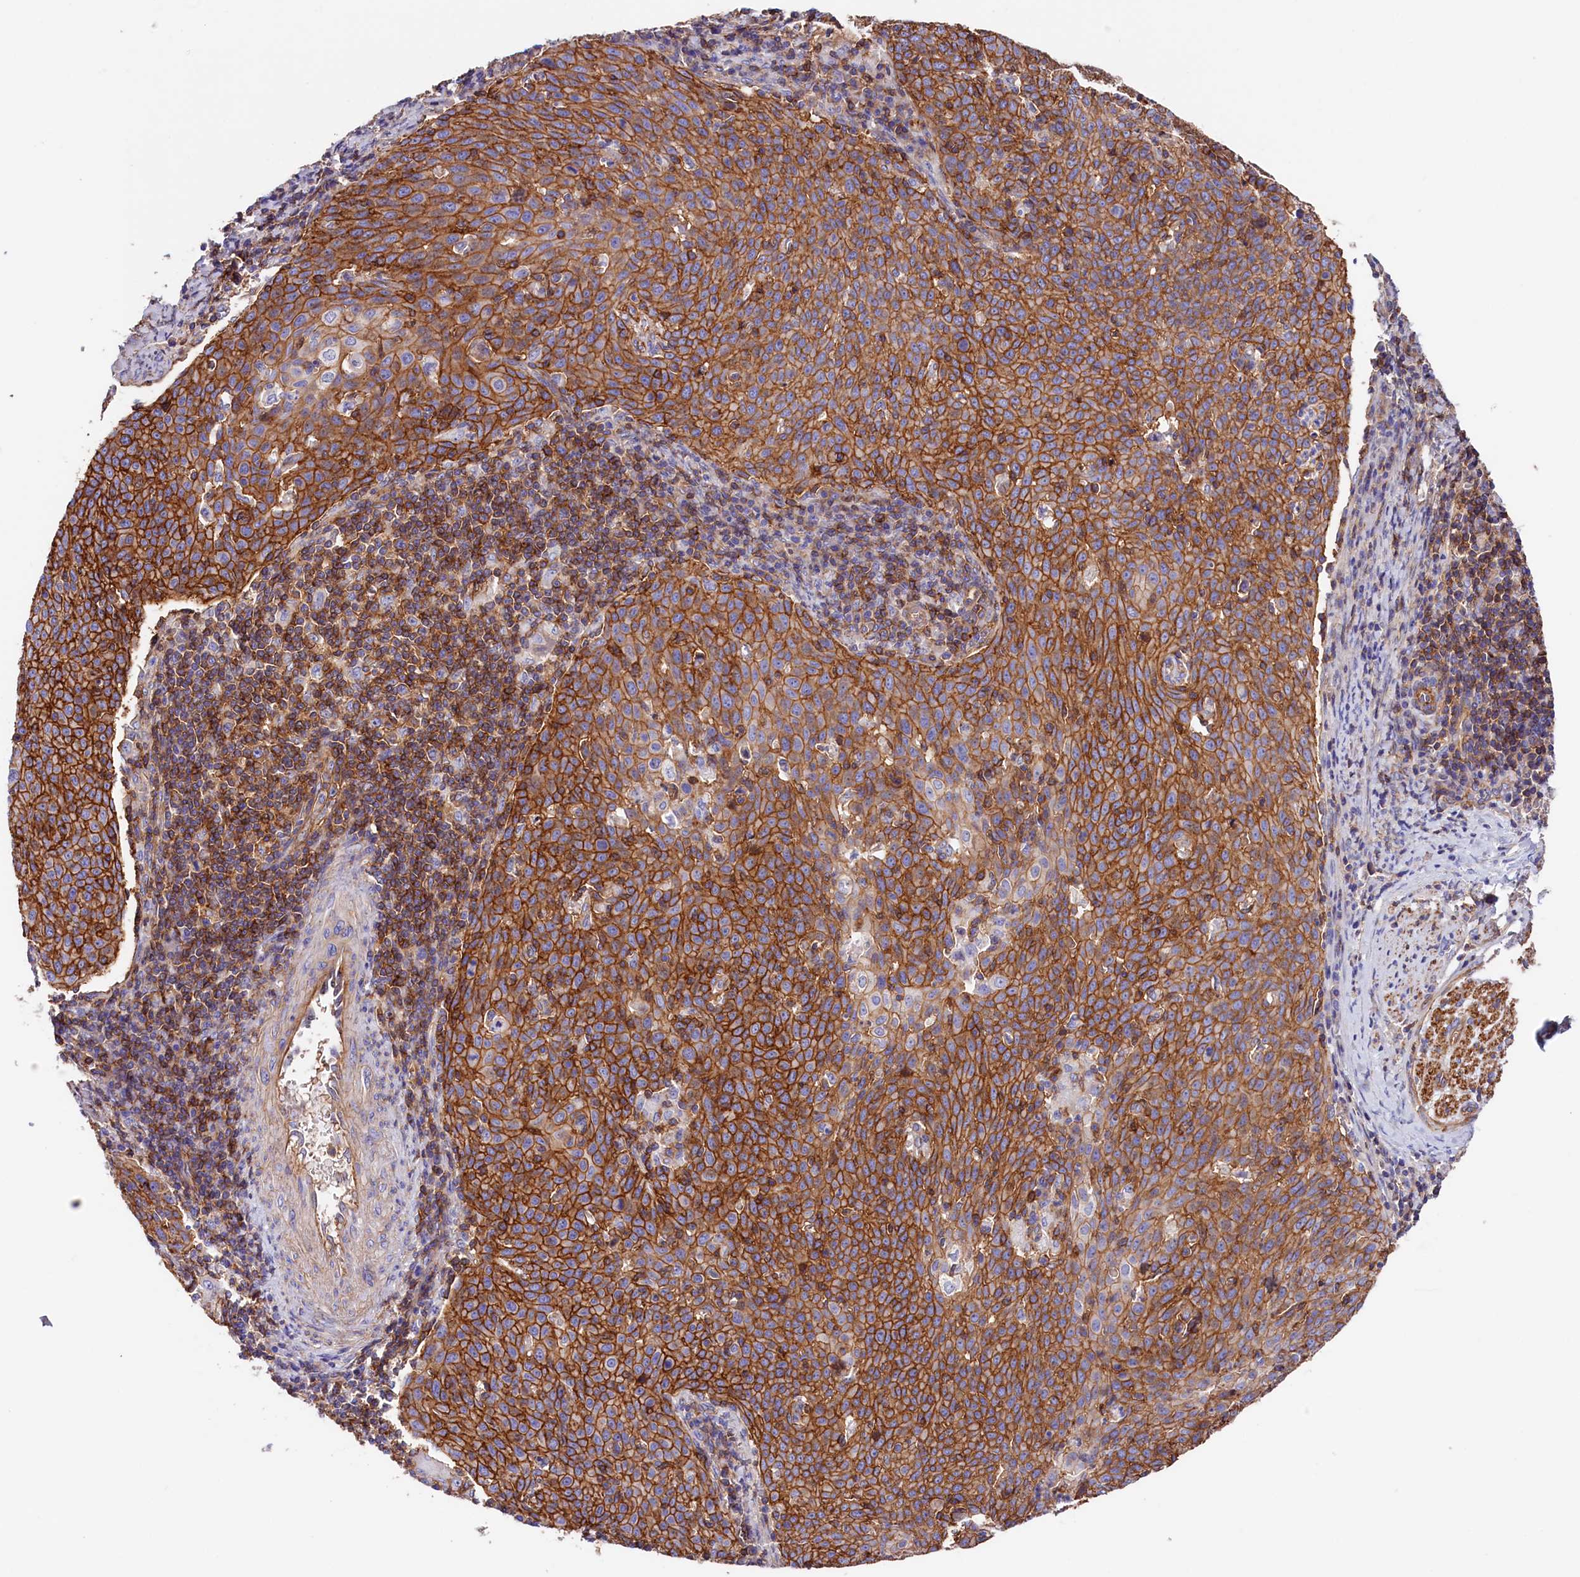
{"staining": {"intensity": "strong", "quantity": ">75%", "location": "cytoplasmic/membranous"}, "tissue": "cervical cancer", "cell_type": "Tumor cells", "image_type": "cancer", "snomed": [{"axis": "morphology", "description": "Squamous cell carcinoma, NOS"}, {"axis": "topography", "description": "Cervix"}], "caption": "Squamous cell carcinoma (cervical) tissue exhibits strong cytoplasmic/membranous positivity in about >75% of tumor cells (IHC, brightfield microscopy, high magnification).", "gene": "ATP2B4", "patient": {"sex": "female", "age": 38}}